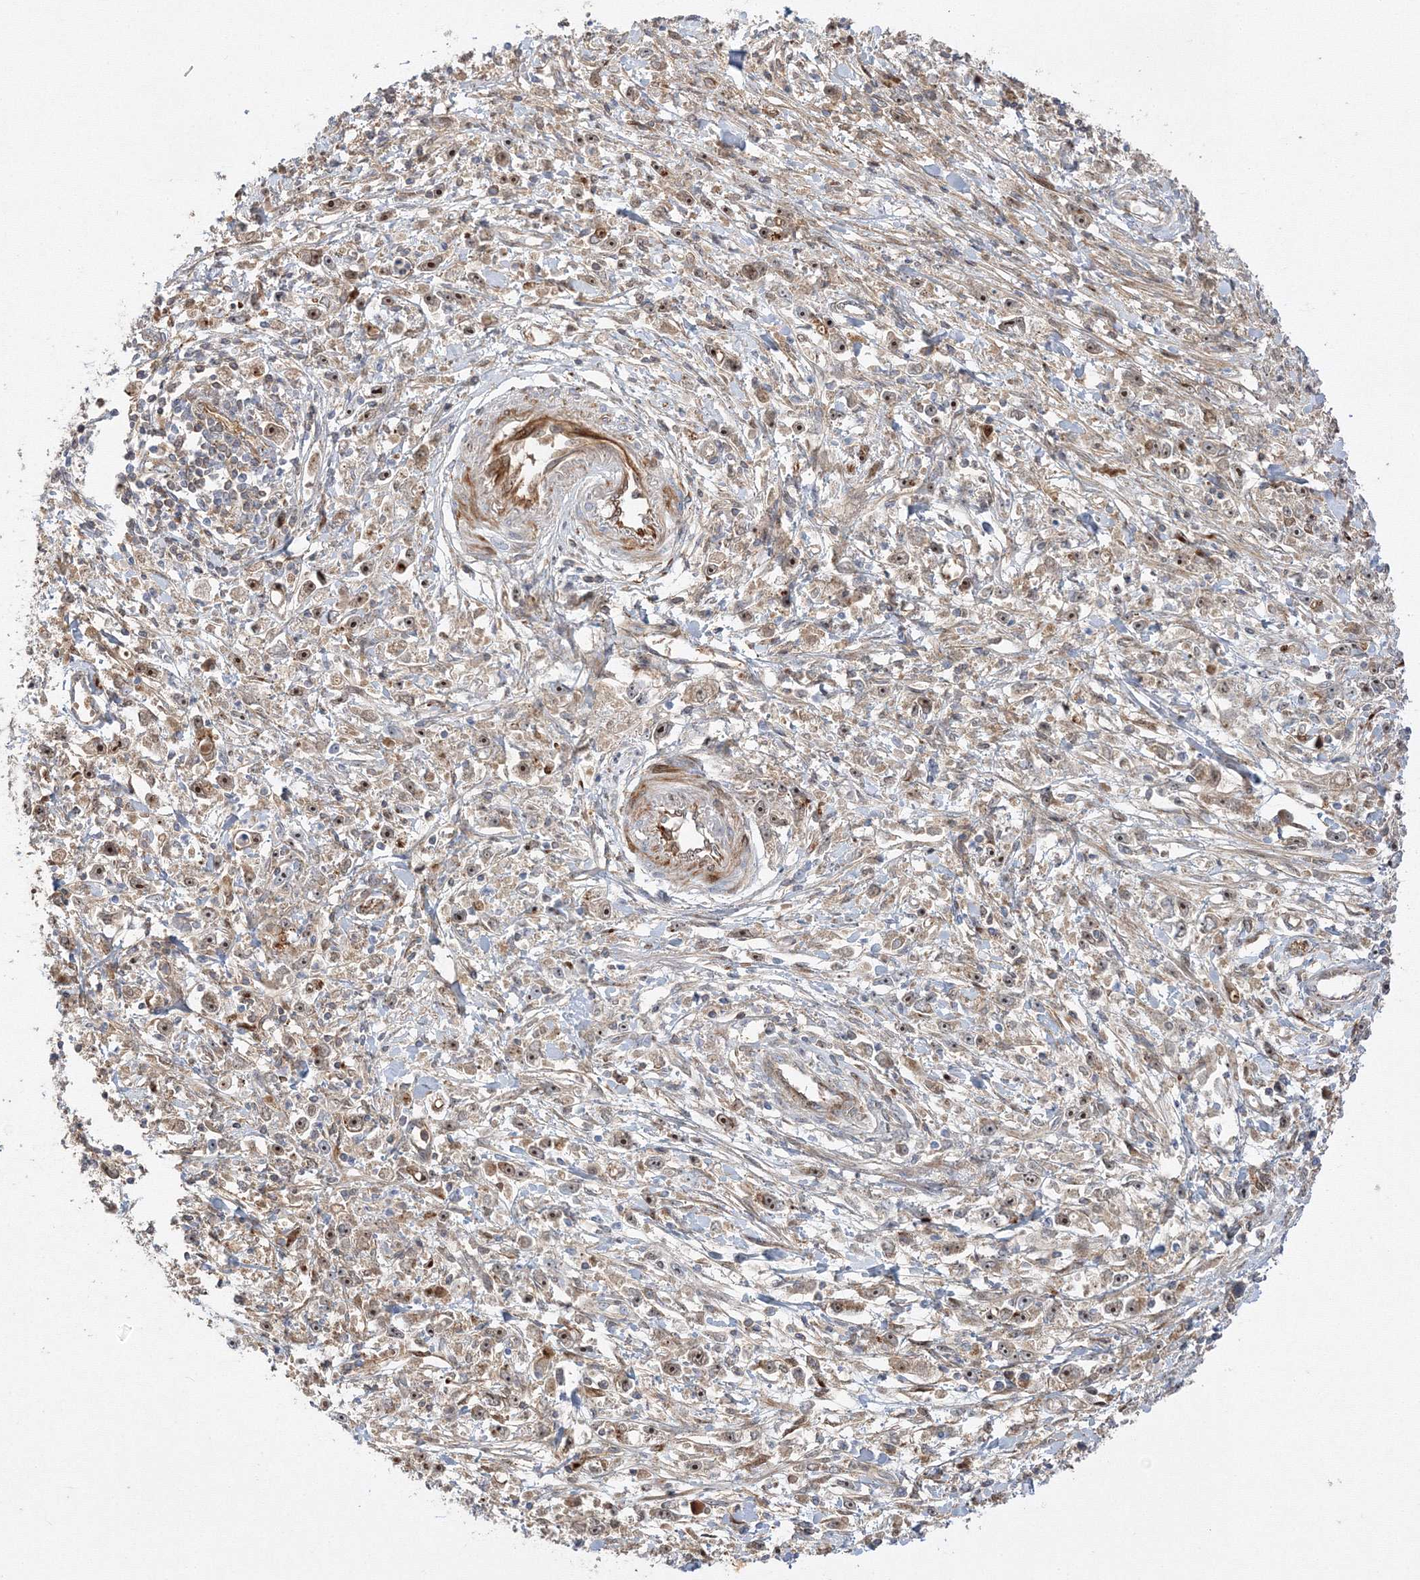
{"staining": {"intensity": "moderate", "quantity": ">75%", "location": "nuclear"}, "tissue": "stomach cancer", "cell_type": "Tumor cells", "image_type": "cancer", "snomed": [{"axis": "morphology", "description": "Adenocarcinoma, NOS"}, {"axis": "topography", "description": "Stomach"}], "caption": "Stomach cancer was stained to show a protein in brown. There is medium levels of moderate nuclear positivity in approximately >75% of tumor cells.", "gene": "NPM3", "patient": {"sex": "female", "age": 59}}